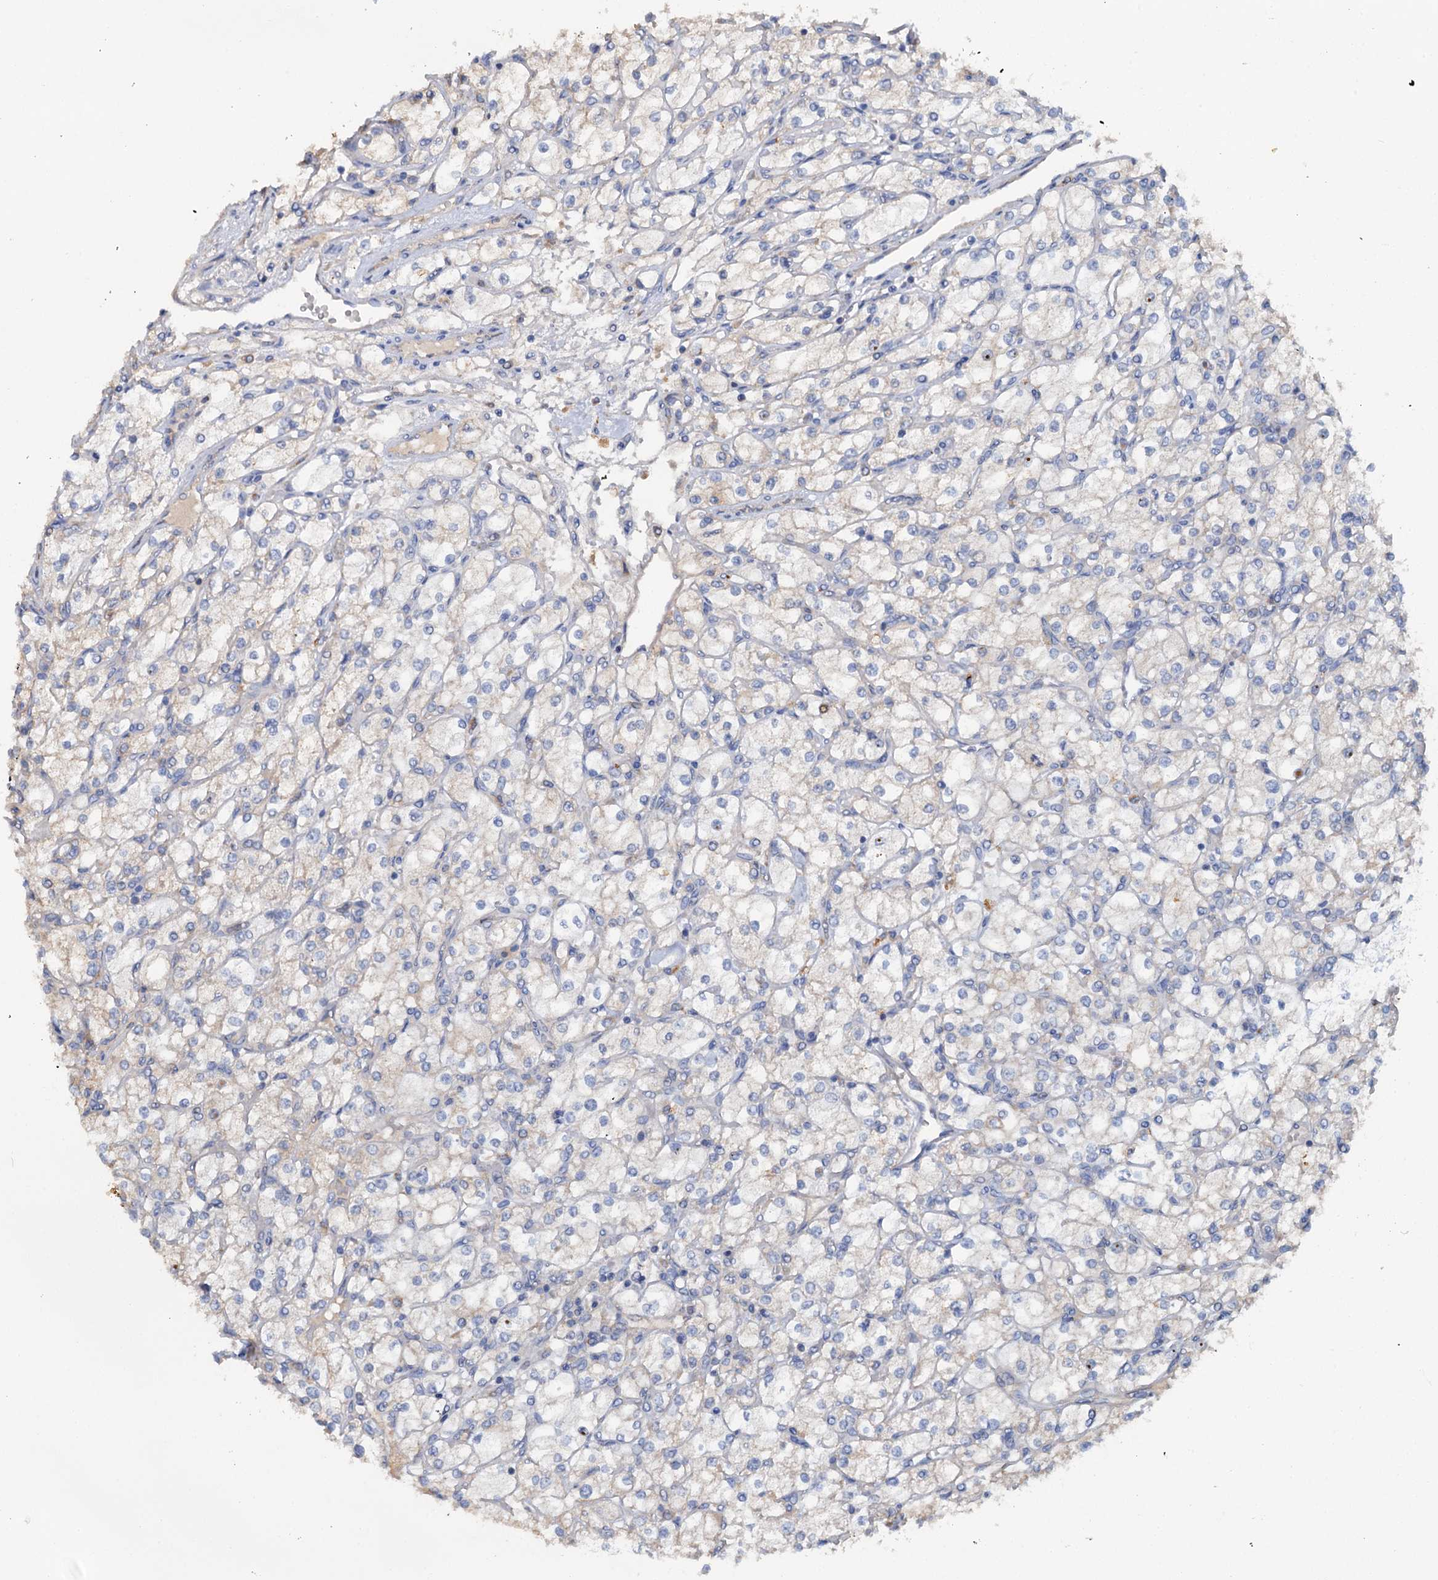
{"staining": {"intensity": "negative", "quantity": "none", "location": "none"}, "tissue": "renal cancer", "cell_type": "Tumor cells", "image_type": "cancer", "snomed": [{"axis": "morphology", "description": "Adenocarcinoma, NOS"}, {"axis": "topography", "description": "Kidney"}], "caption": "High power microscopy image of an immunohistochemistry histopathology image of renal adenocarcinoma, revealing no significant staining in tumor cells.", "gene": "IL17RD", "patient": {"sex": "male", "age": 80}}